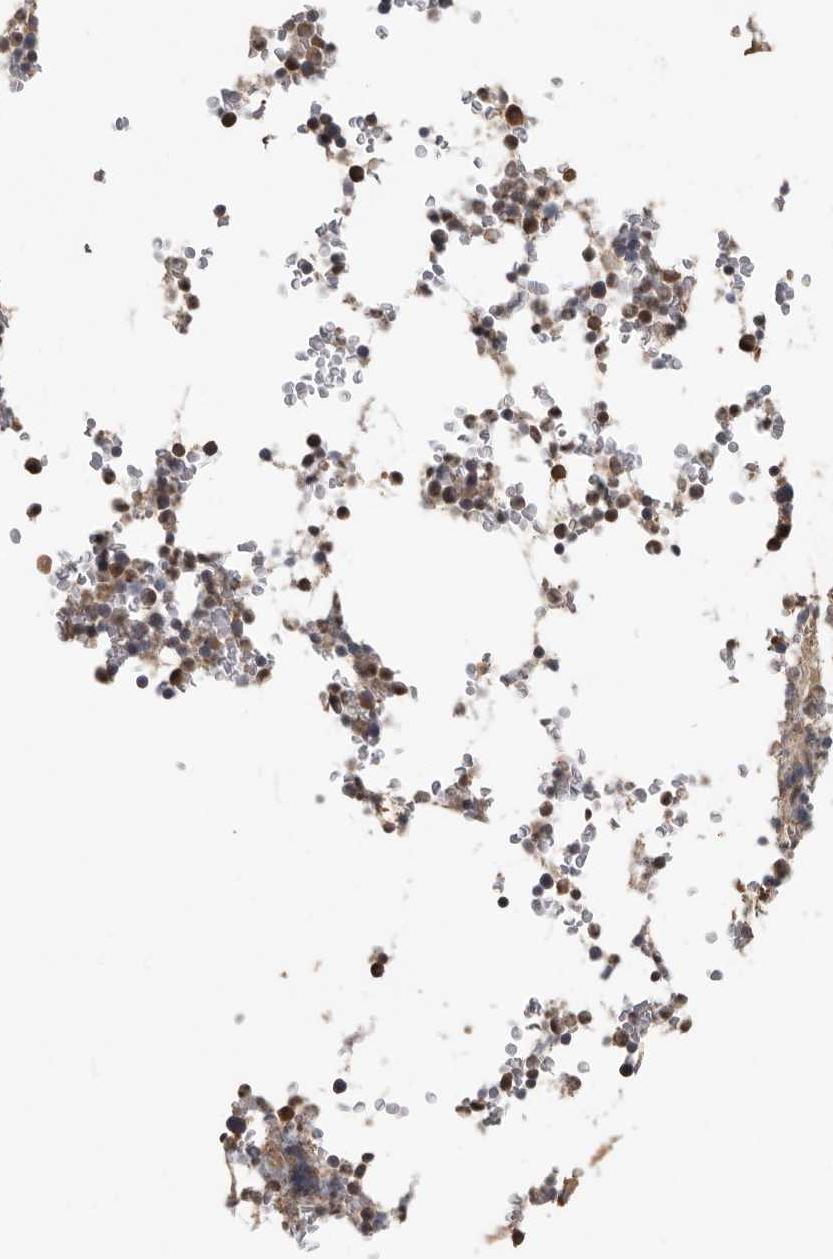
{"staining": {"intensity": "weak", "quantity": "25%-75%", "location": "cytoplasmic/membranous"}, "tissue": "bone marrow", "cell_type": "Hematopoietic cells", "image_type": "normal", "snomed": [{"axis": "morphology", "description": "Normal tissue, NOS"}, {"axis": "topography", "description": "Bone marrow"}], "caption": "This is a histology image of IHC staining of benign bone marrow, which shows weak expression in the cytoplasmic/membranous of hematopoietic cells.", "gene": "LRGUK", "patient": {"sex": "male", "age": 58}}